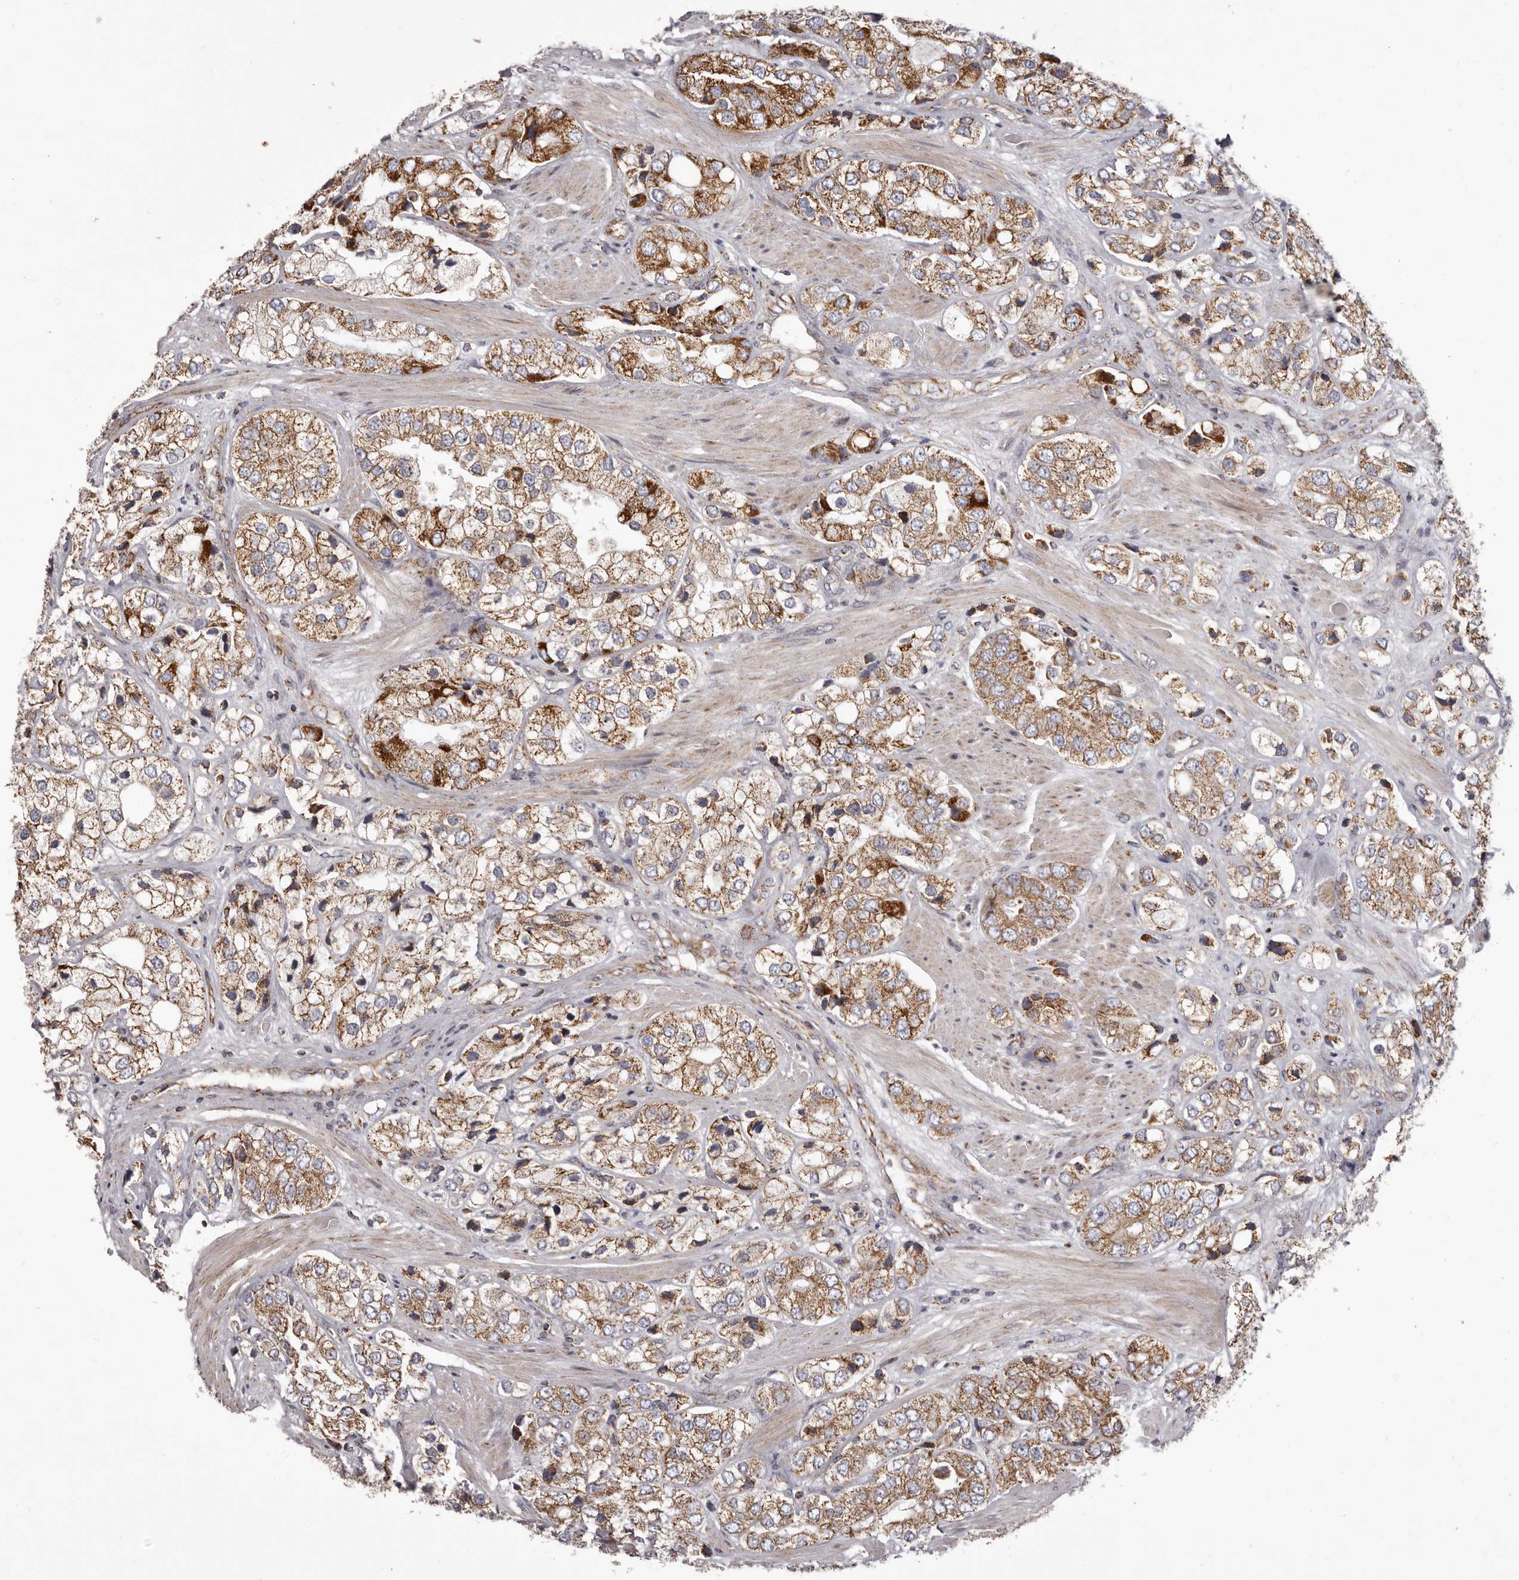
{"staining": {"intensity": "strong", "quantity": ">75%", "location": "cytoplasmic/membranous"}, "tissue": "prostate cancer", "cell_type": "Tumor cells", "image_type": "cancer", "snomed": [{"axis": "morphology", "description": "Adenocarcinoma, High grade"}, {"axis": "topography", "description": "Prostate"}], "caption": "Immunohistochemistry of human high-grade adenocarcinoma (prostate) reveals high levels of strong cytoplasmic/membranous staining in about >75% of tumor cells.", "gene": "CHRM2", "patient": {"sex": "male", "age": 50}}